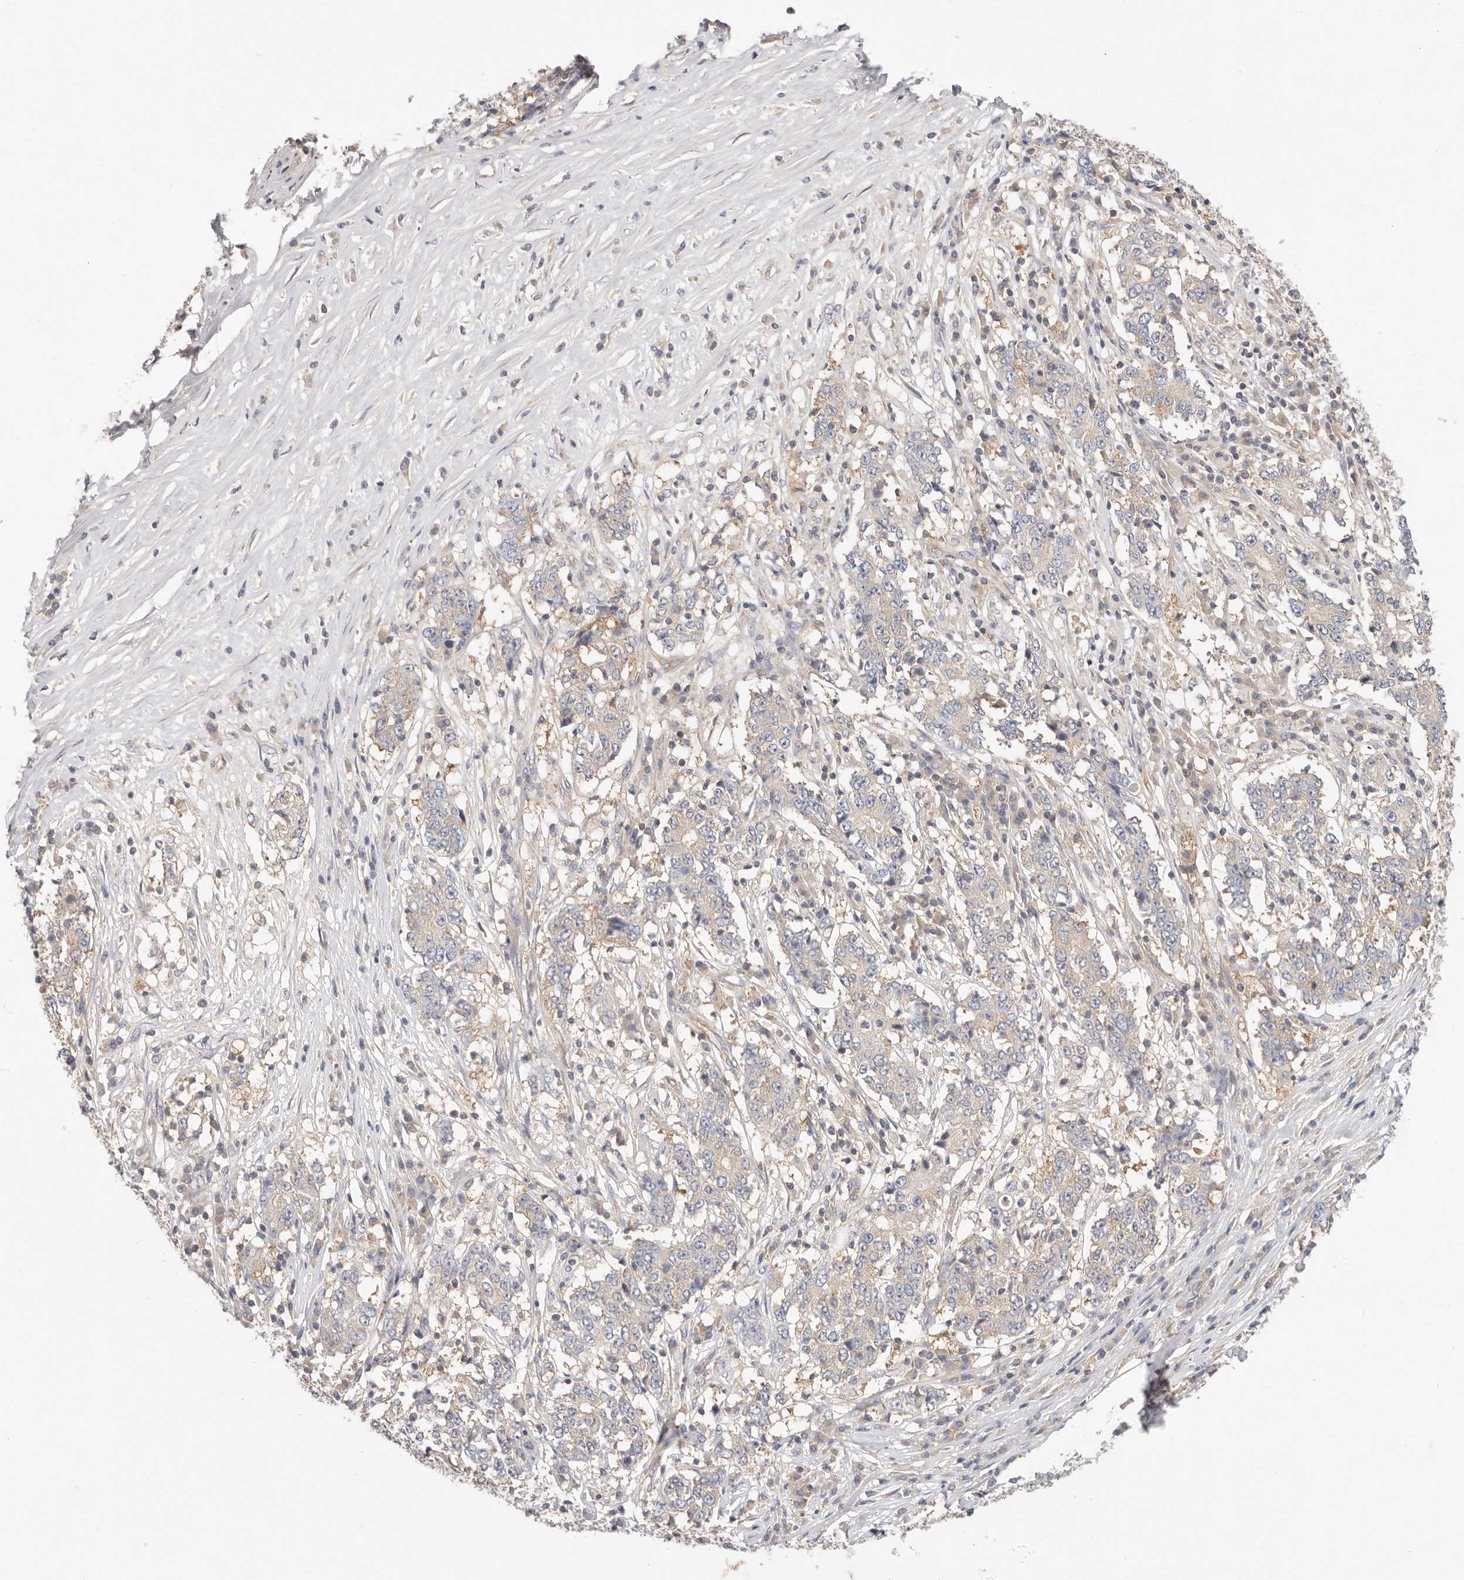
{"staining": {"intensity": "weak", "quantity": "<25%", "location": "cytoplasmic/membranous"}, "tissue": "stomach cancer", "cell_type": "Tumor cells", "image_type": "cancer", "snomed": [{"axis": "morphology", "description": "Adenocarcinoma, NOS"}, {"axis": "topography", "description": "Stomach"}], "caption": "Human stomach cancer stained for a protein using immunohistochemistry reveals no positivity in tumor cells.", "gene": "KCMF1", "patient": {"sex": "male", "age": 59}}